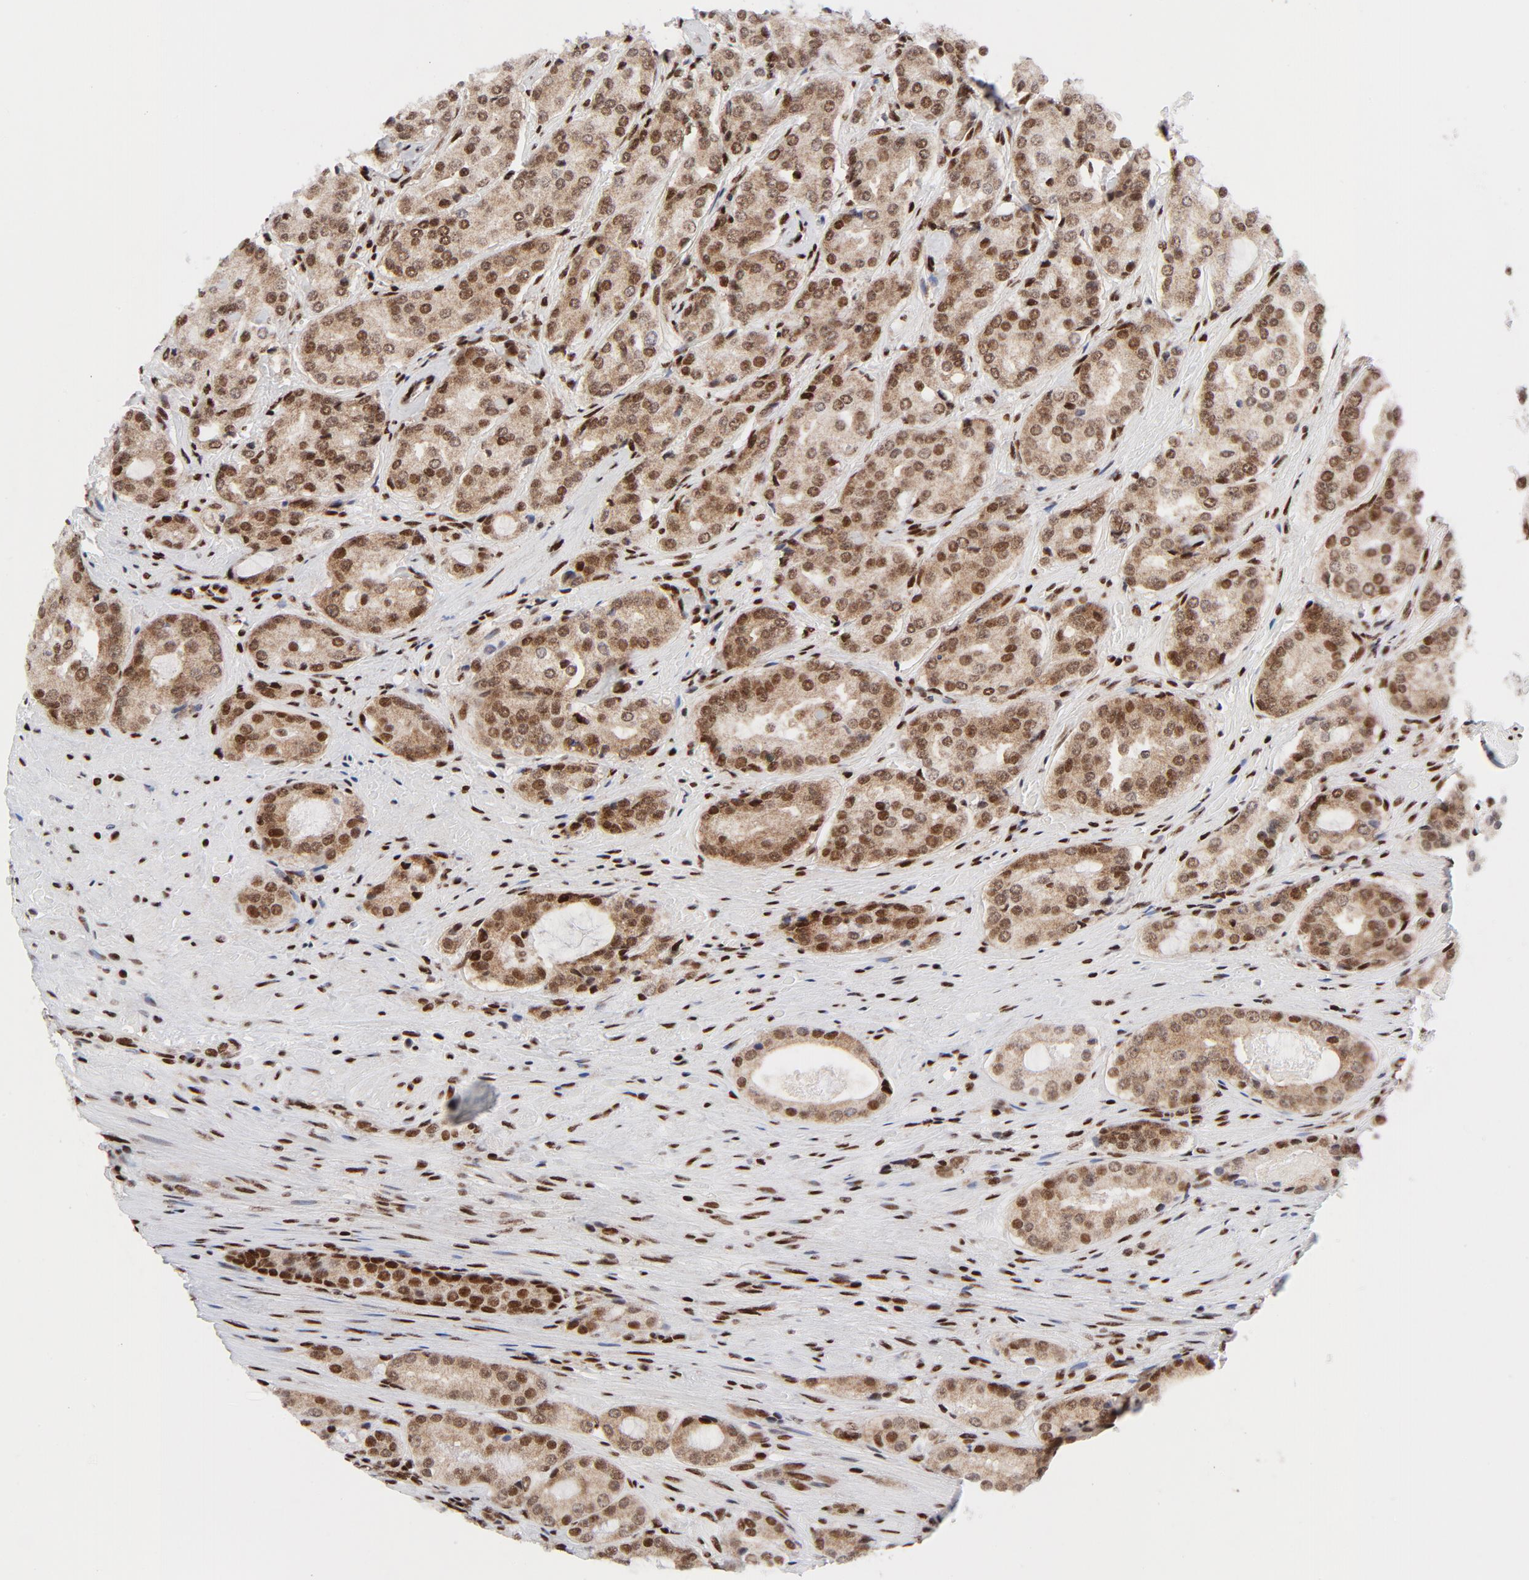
{"staining": {"intensity": "strong", "quantity": ">75%", "location": "cytoplasmic/membranous,nuclear"}, "tissue": "prostate cancer", "cell_type": "Tumor cells", "image_type": "cancer", "snomed": [{"axis": "morphology", "description": "Adenocarcinoma, High grade"}, {"axis": "topography", "description": "Prostate"}], "caption": "Strong cytoplasmic/membranous and nuclear protein staining is identified in approximately >75% of tumor cells in prostate cancer.", "gene": "NFYB", "patient": {"sex": "male", "age": 72}}